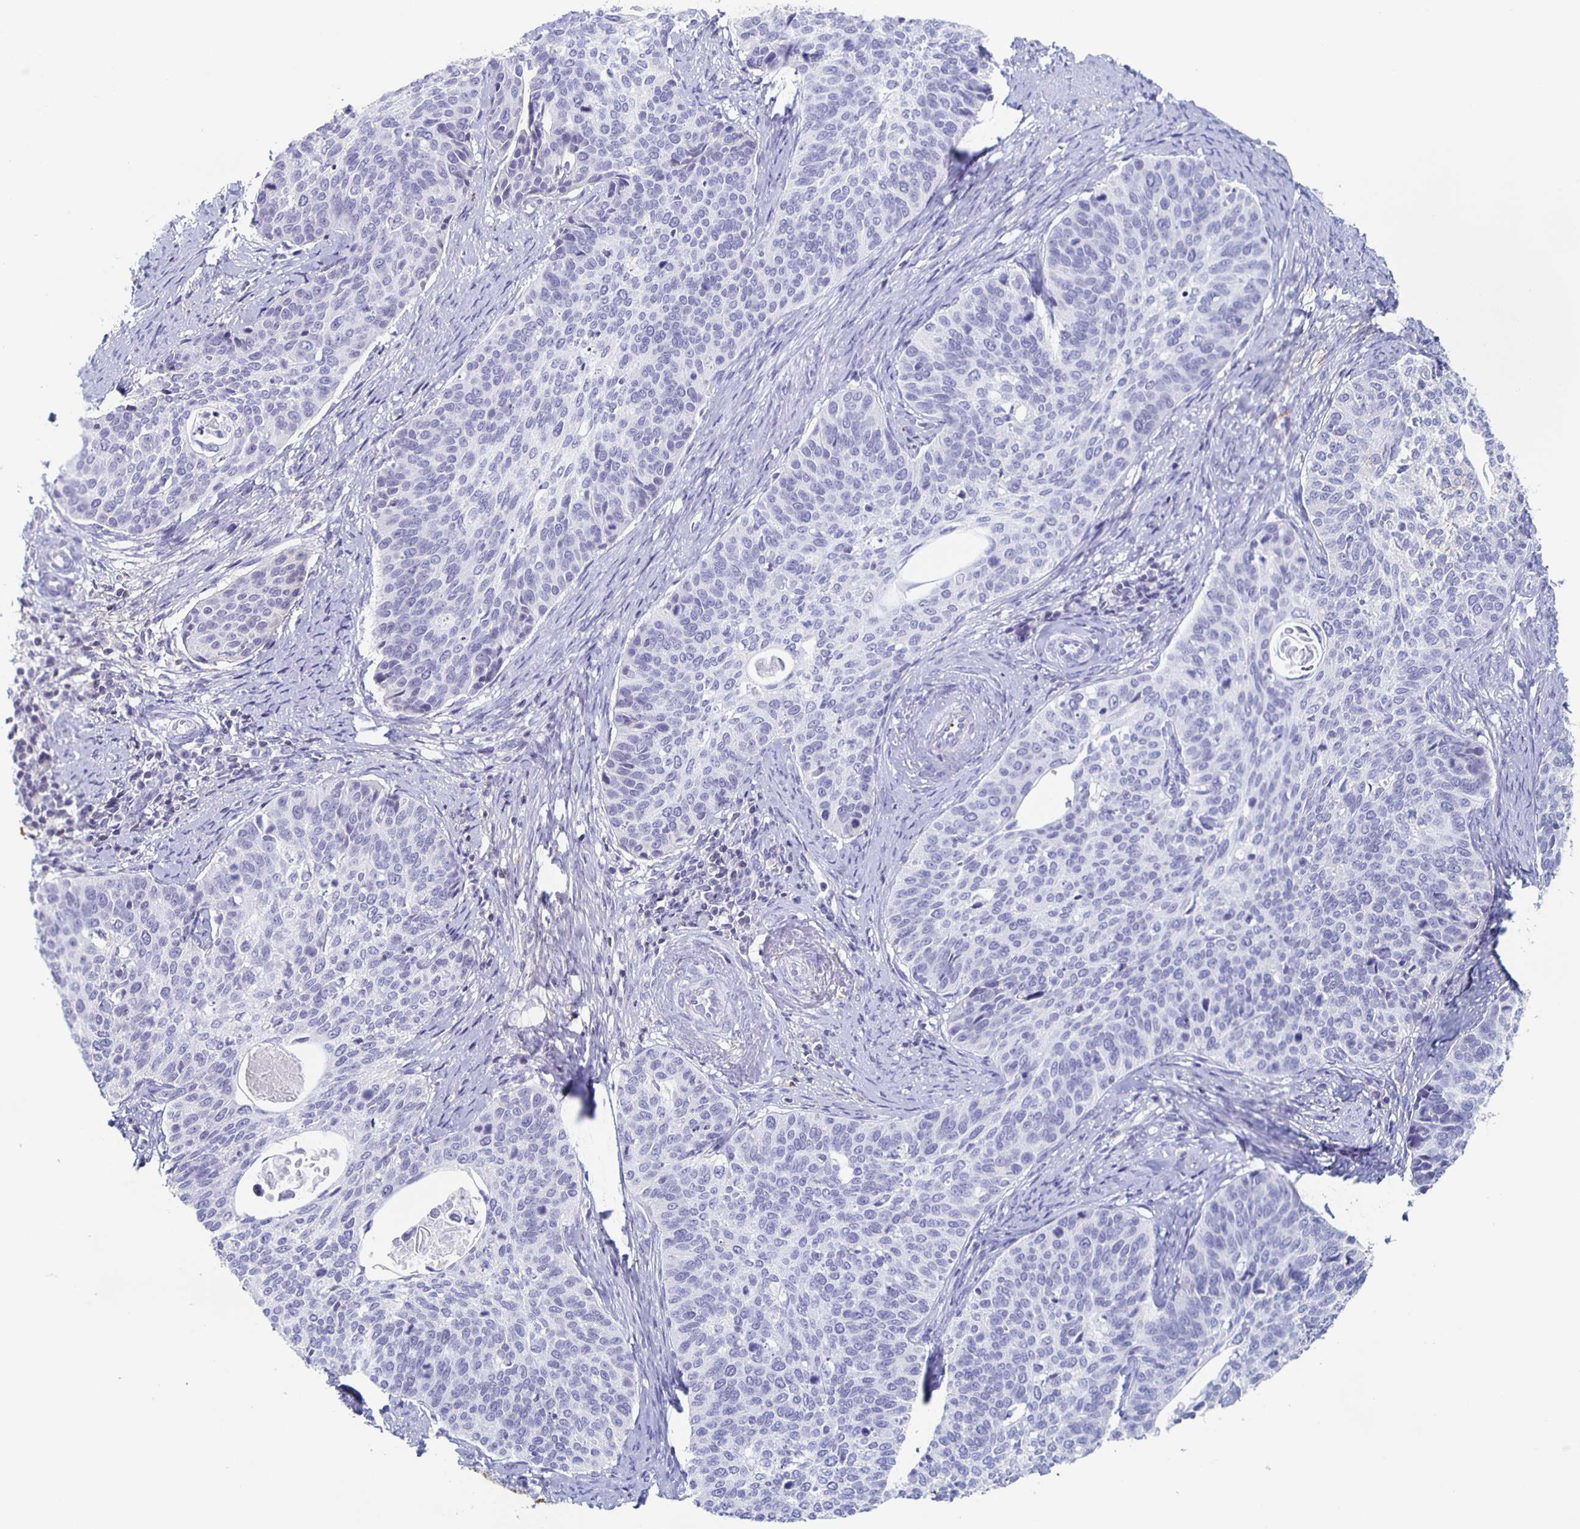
{"staining": {"intensity": "negative", "quantity": "none", "location": "none"}, "tissue": "cervical cancer", "cell_type": "Tumor cells", "image_type": "cancer", "snomed": [{"axis": "morphology", "description": "Squamous cell carcinoma, NOS"}, {"axis": "topography", "description": "Cervix"}], "caption": "Protein analysis of cervical squamous cell carcinoma exhibits no significant positivity in tumor cells.", "gene": "FGA", "patient": {"sex": "female", "age": 69}}